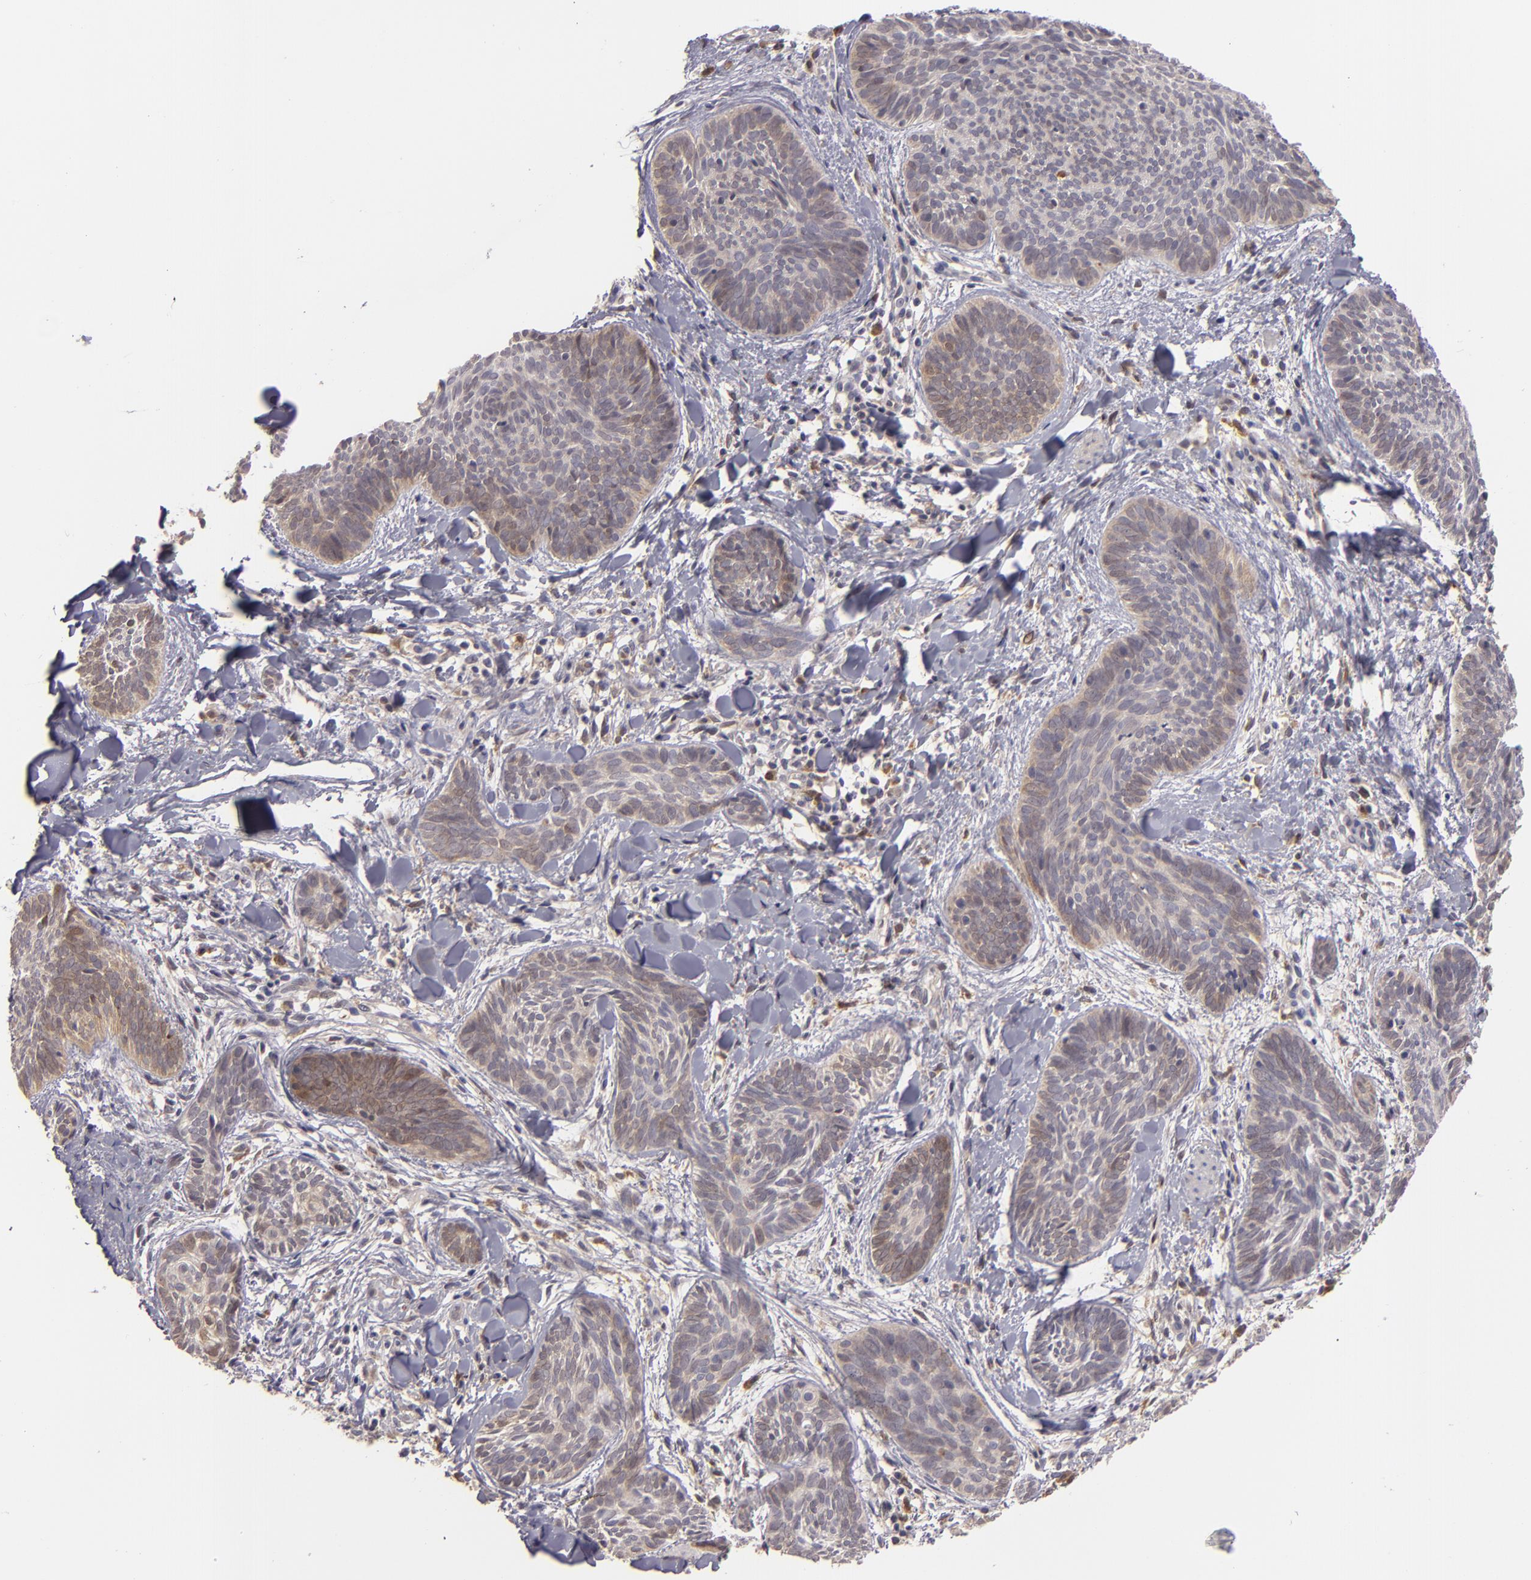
{"staining": {"intensity": "weak", "quantity": ">75%", "location": "cytoplasmic/membranous"}, "tissue": "skin cancer", "cell_type": "Tumor cells", "image_type": "cancer", "snomed": [{"axis": "morphology", "description": "Basal cell carcinoma"}, {"axis": "topography", "description": "Skin"}], "caption": "Skin cancer tissue reveals weak cytoplasmic/membranous positivity in approximately >75% of tumor cells", "gene": "FHIT", "patient": {"sex": "female", "age": 81}}